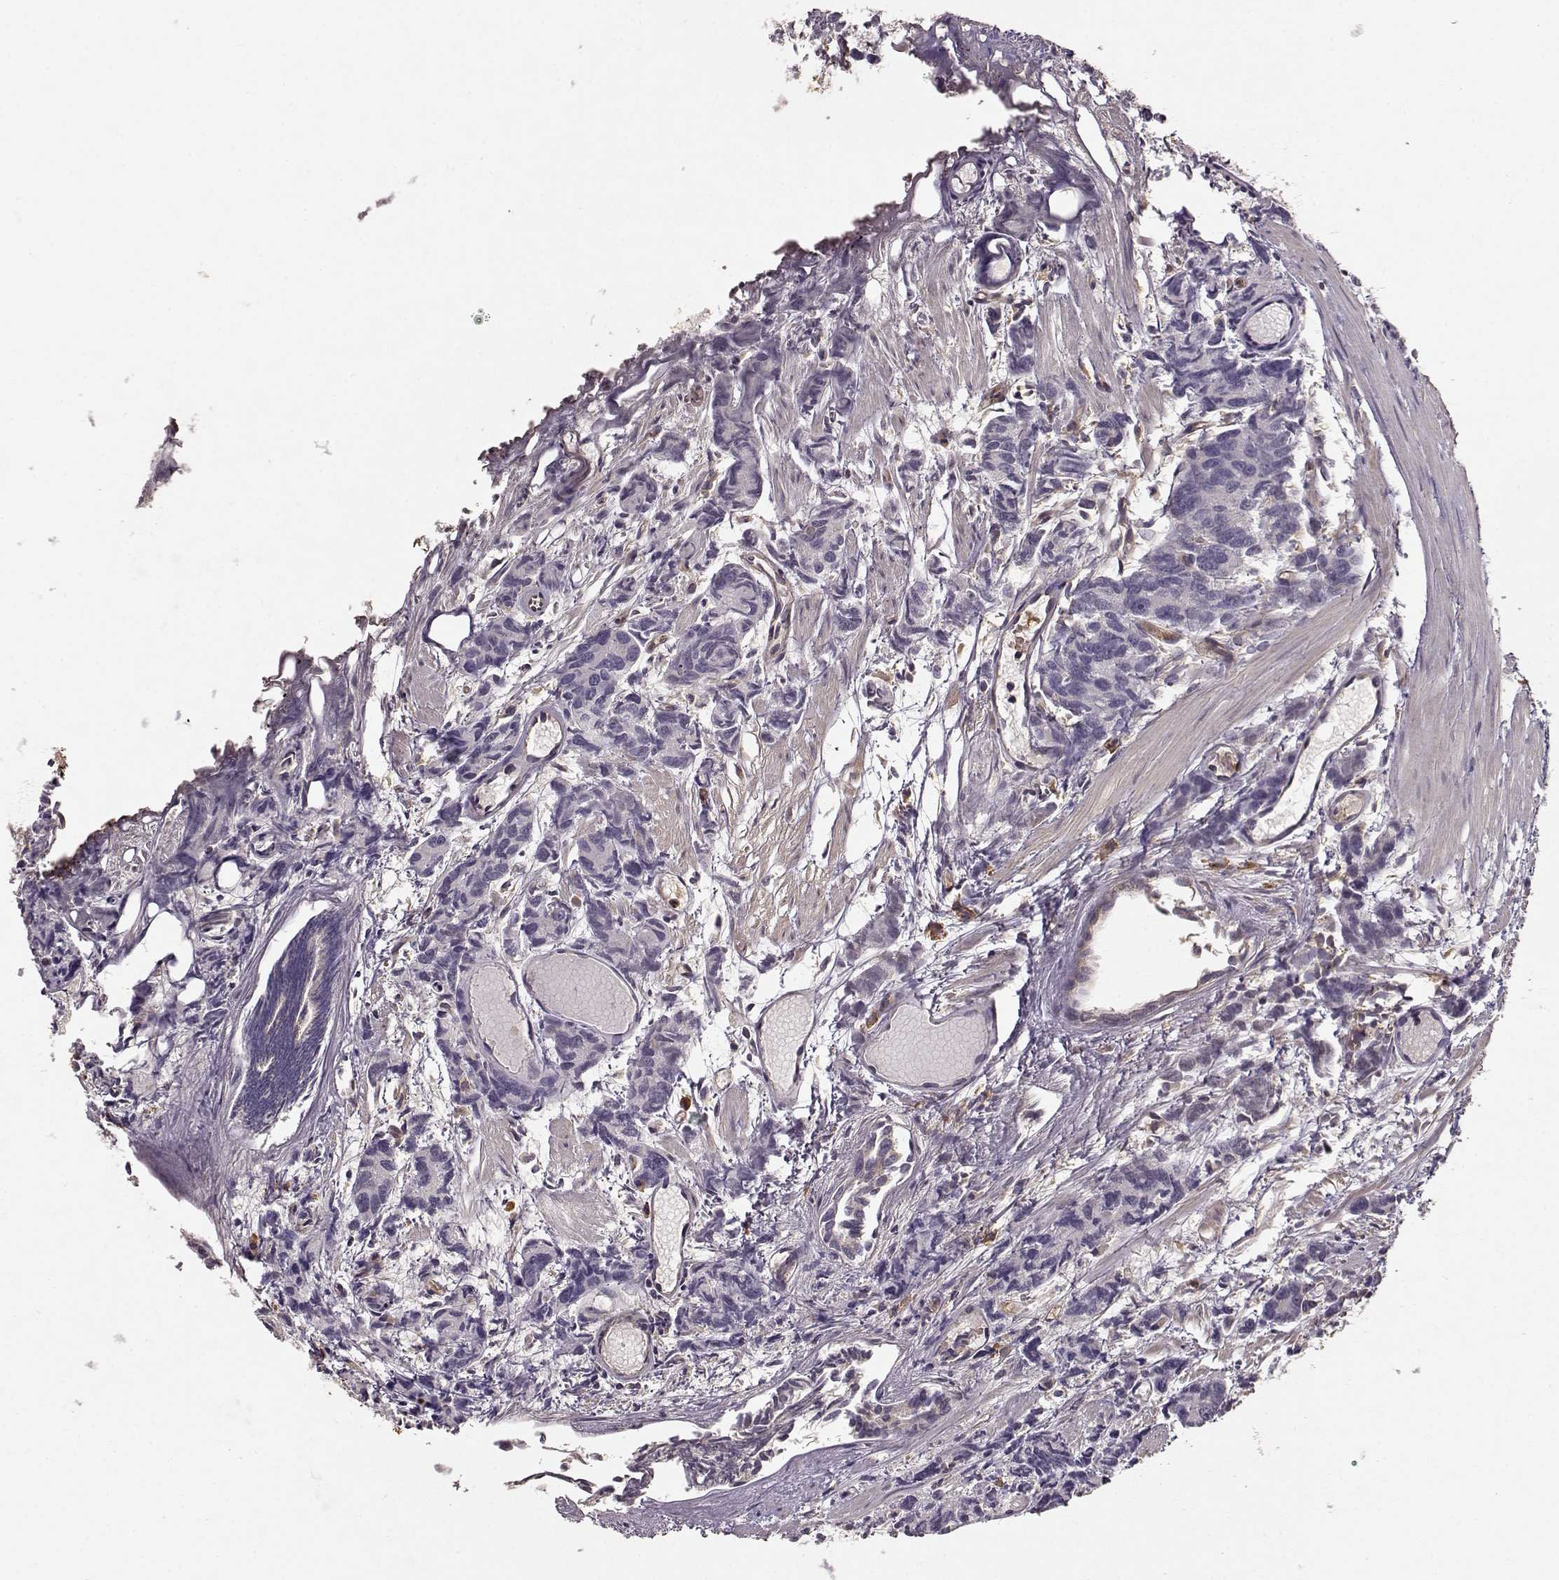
{"staining": {"intensity": "negative", "quantity": "none", "location": "none"}, "tissue": "prostate cancer", "cell_type": "Tumor cells", "image_type": "cancer", "snomed": [{"axis": "morphology", "description": "Adenocarcinoma, High grade"}, {"axis": "topography", "description": "Prostate"}], "caption": "Immunohistochemistry (IHC) of human prostate cancer shows no staining in tumor cells.", "gene": "ARHGEF2", "patient": {"sex": "male", "age": 77}}